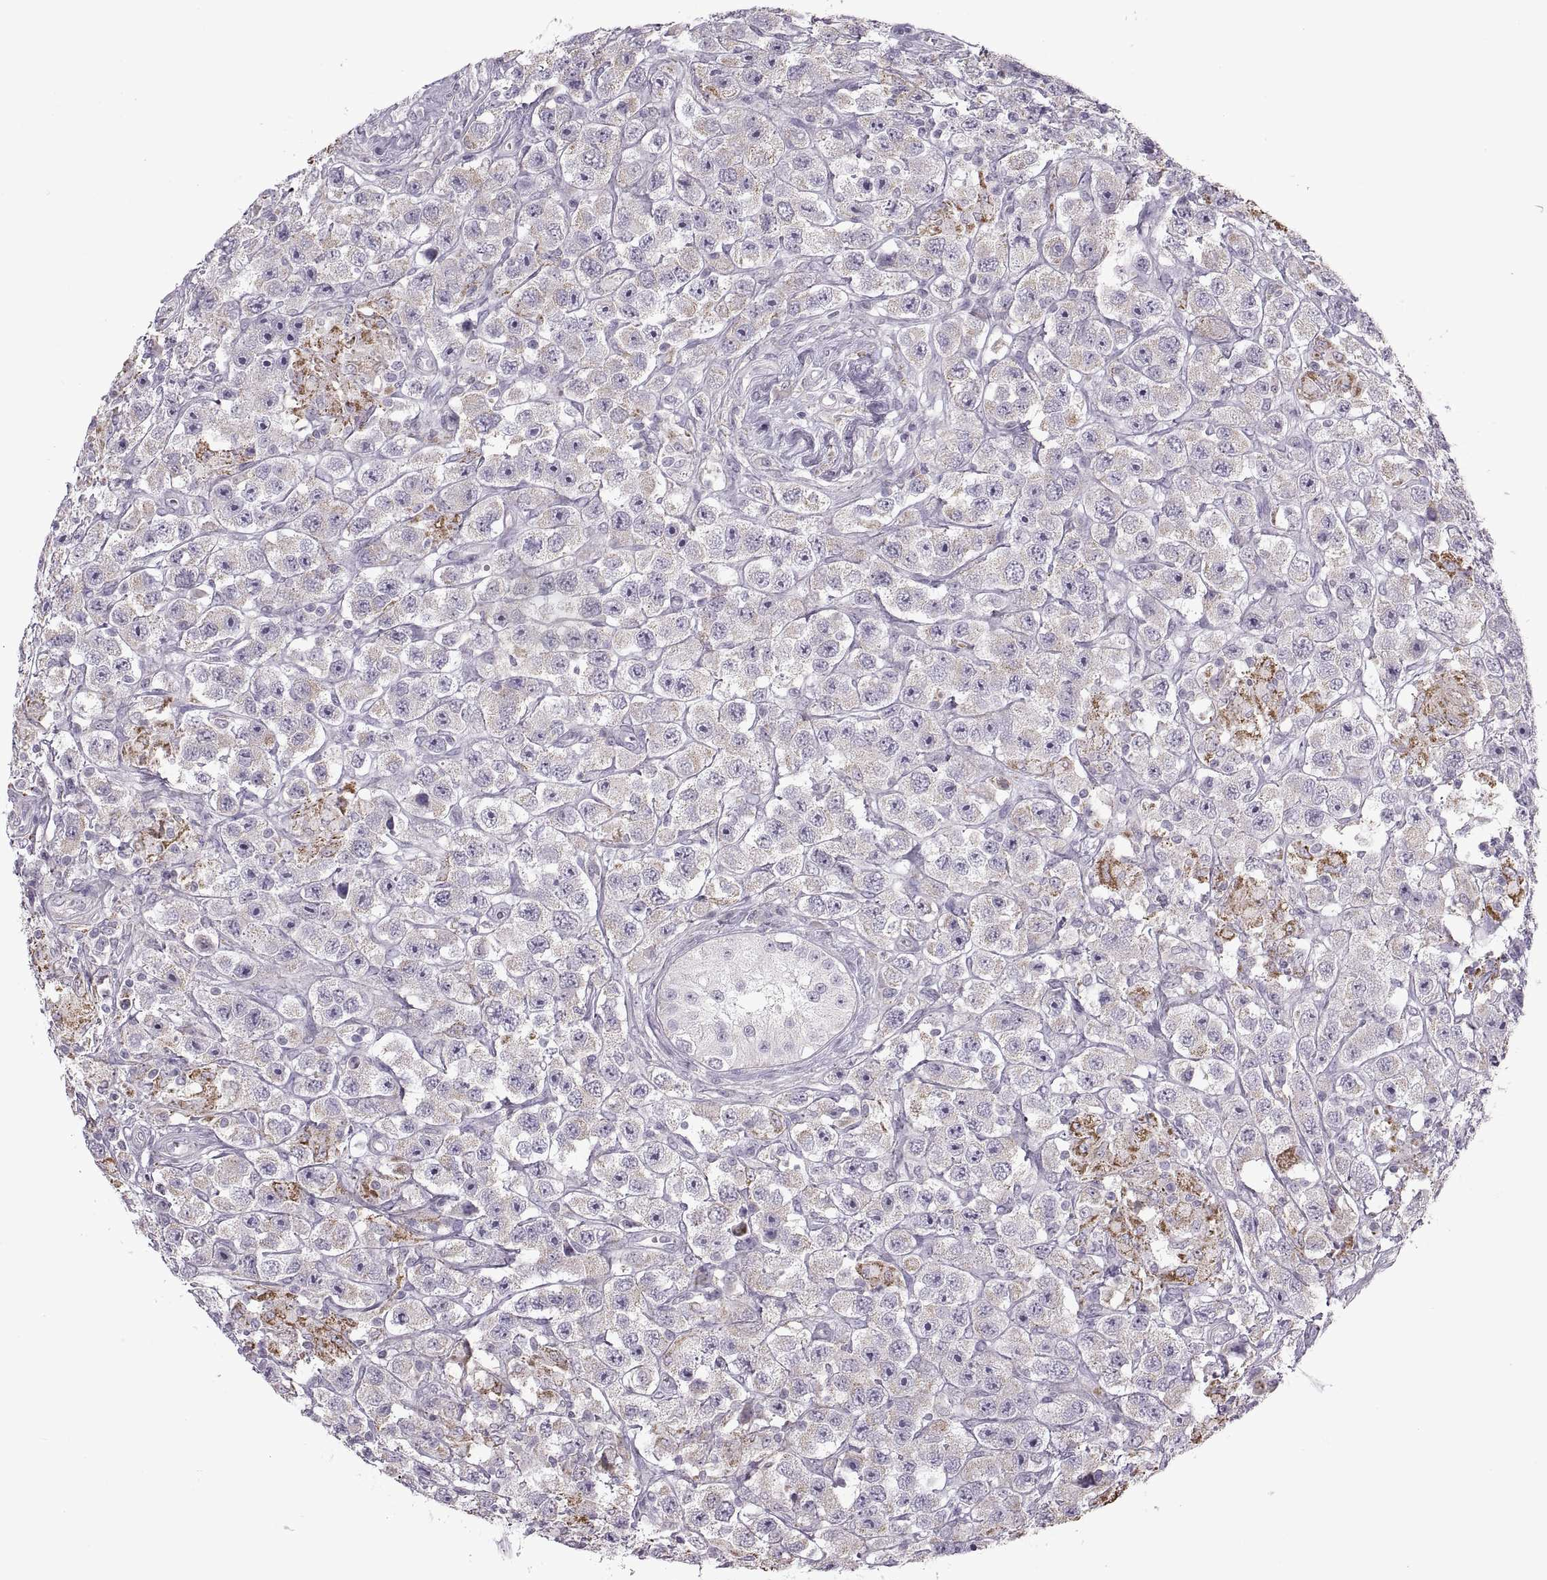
{"staining": {"intensity": "weak", "quantity": "<25%", "location": "cytoplasmic/membranous"}, "tissue": "testis cancer", "cell_type": "Tumor cells", "image_type": "cancer", "snomed": [{"axis": "morphology", "description": "Seminoma, NOS"}, {"axis": "topography", "description": "Testis"}], "caption": "An image of testis cancer stained for a protein reveals no brown staining in tumor cells. (DAB IHC, high magnification).", "gene": "PIERCE1", "patient": {"sex": "male", "age": 45}}